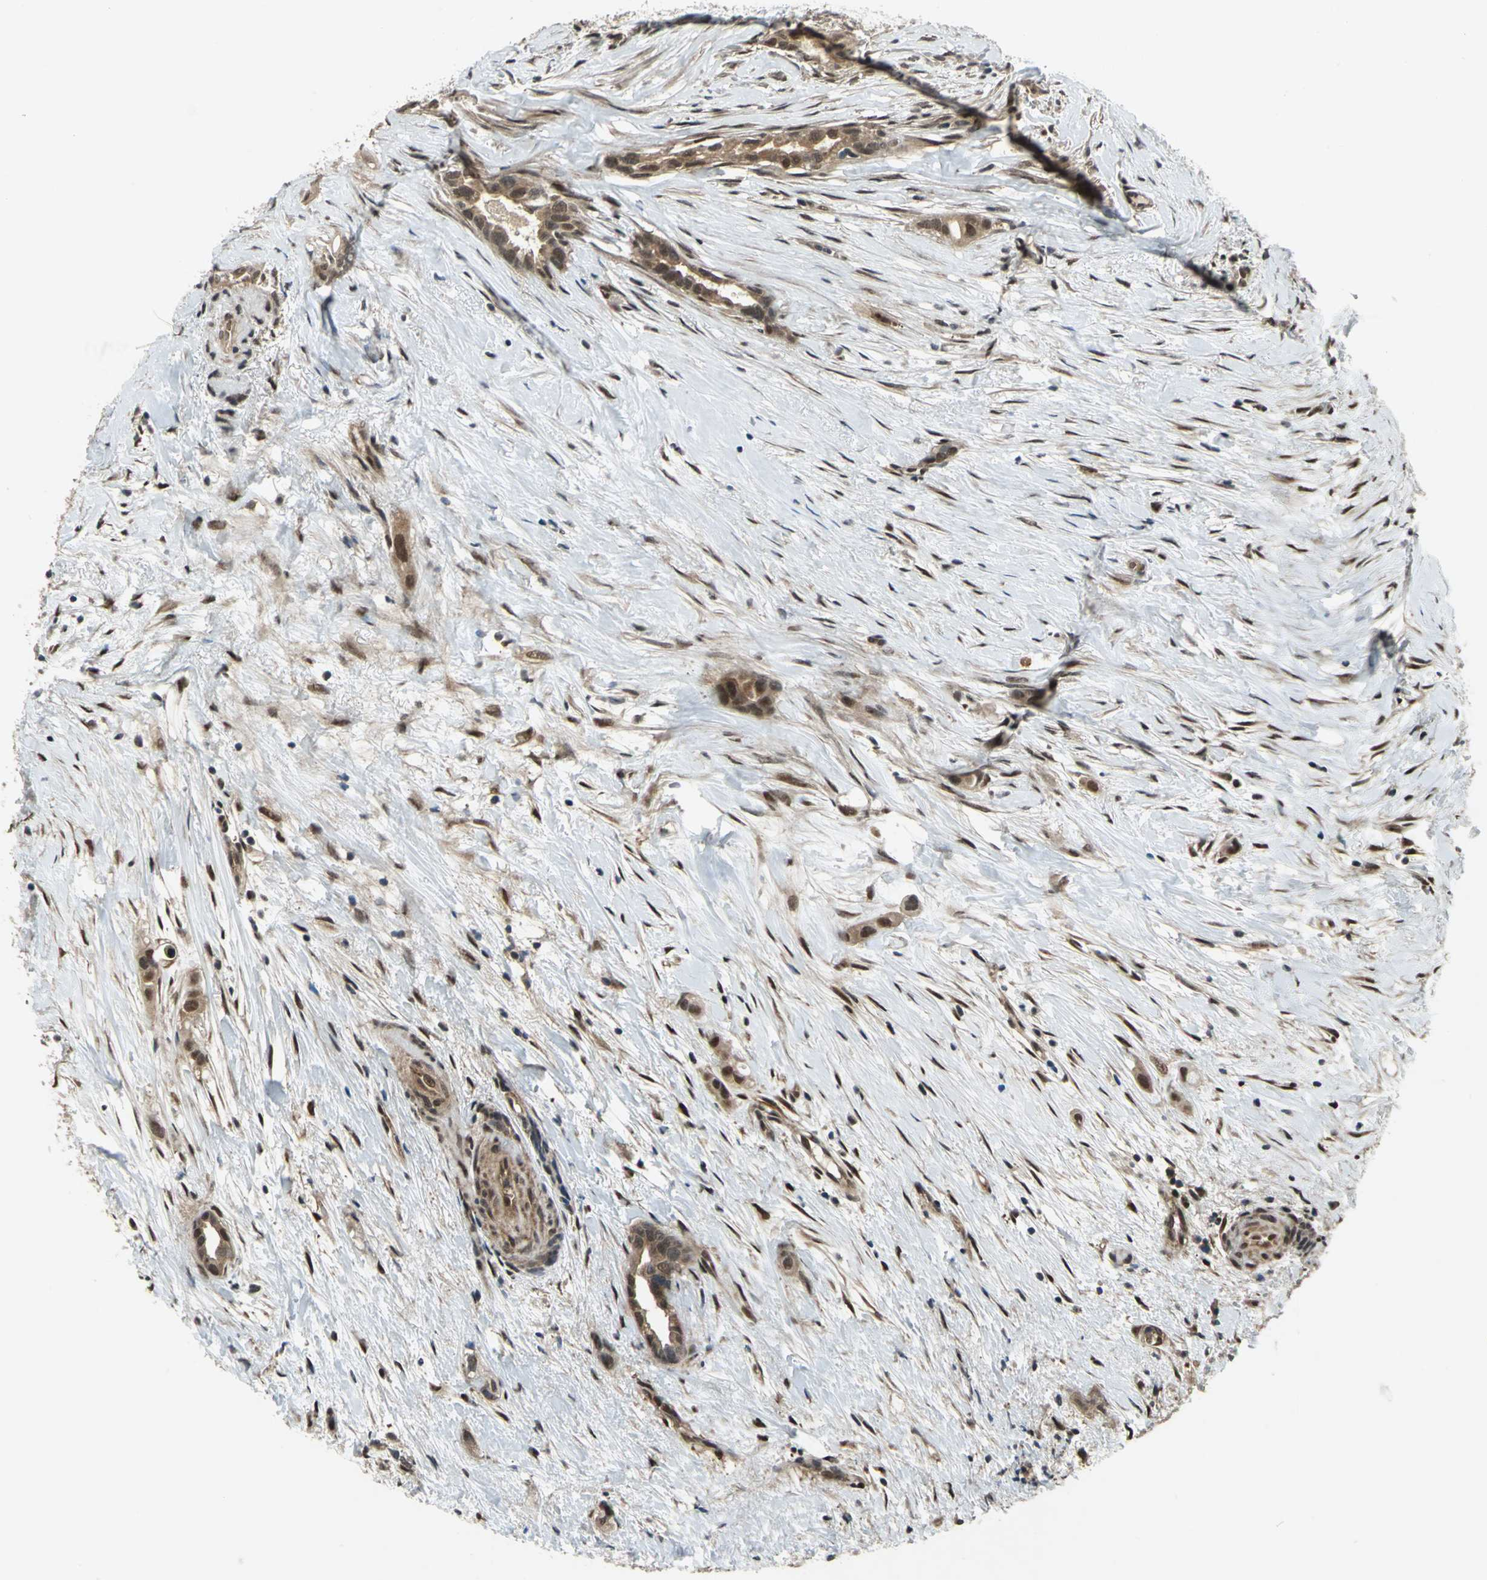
{"staining": {"intensity": "moderate", "quantity": ">75%", "location": "cytoplasmic/membranous,nuclear"}, "tissue": "liver cancer", "cell_type": "Tumor cells", "image_type": "cancer", "snomed": [{"axis": "morphology", "description": "Cholangiocarcinoma"}, {"axis": "topography", "description": "Liver"}], "caption": "IHC staining of cholangiocarcinoma (liver), which displays medium levels of moderate cytoplasmic/membranous and nuclear staining in approximately >75% of tumor cells indicating moderate cytoplasmic/membranous and nuclear protein staining. The staining was performed using DAB (brown) for protein detection and nuclei were counterstained in hematoxylin (blue).", "gene": "COPS5", "patient": {"sex": "female", "age": 65}}